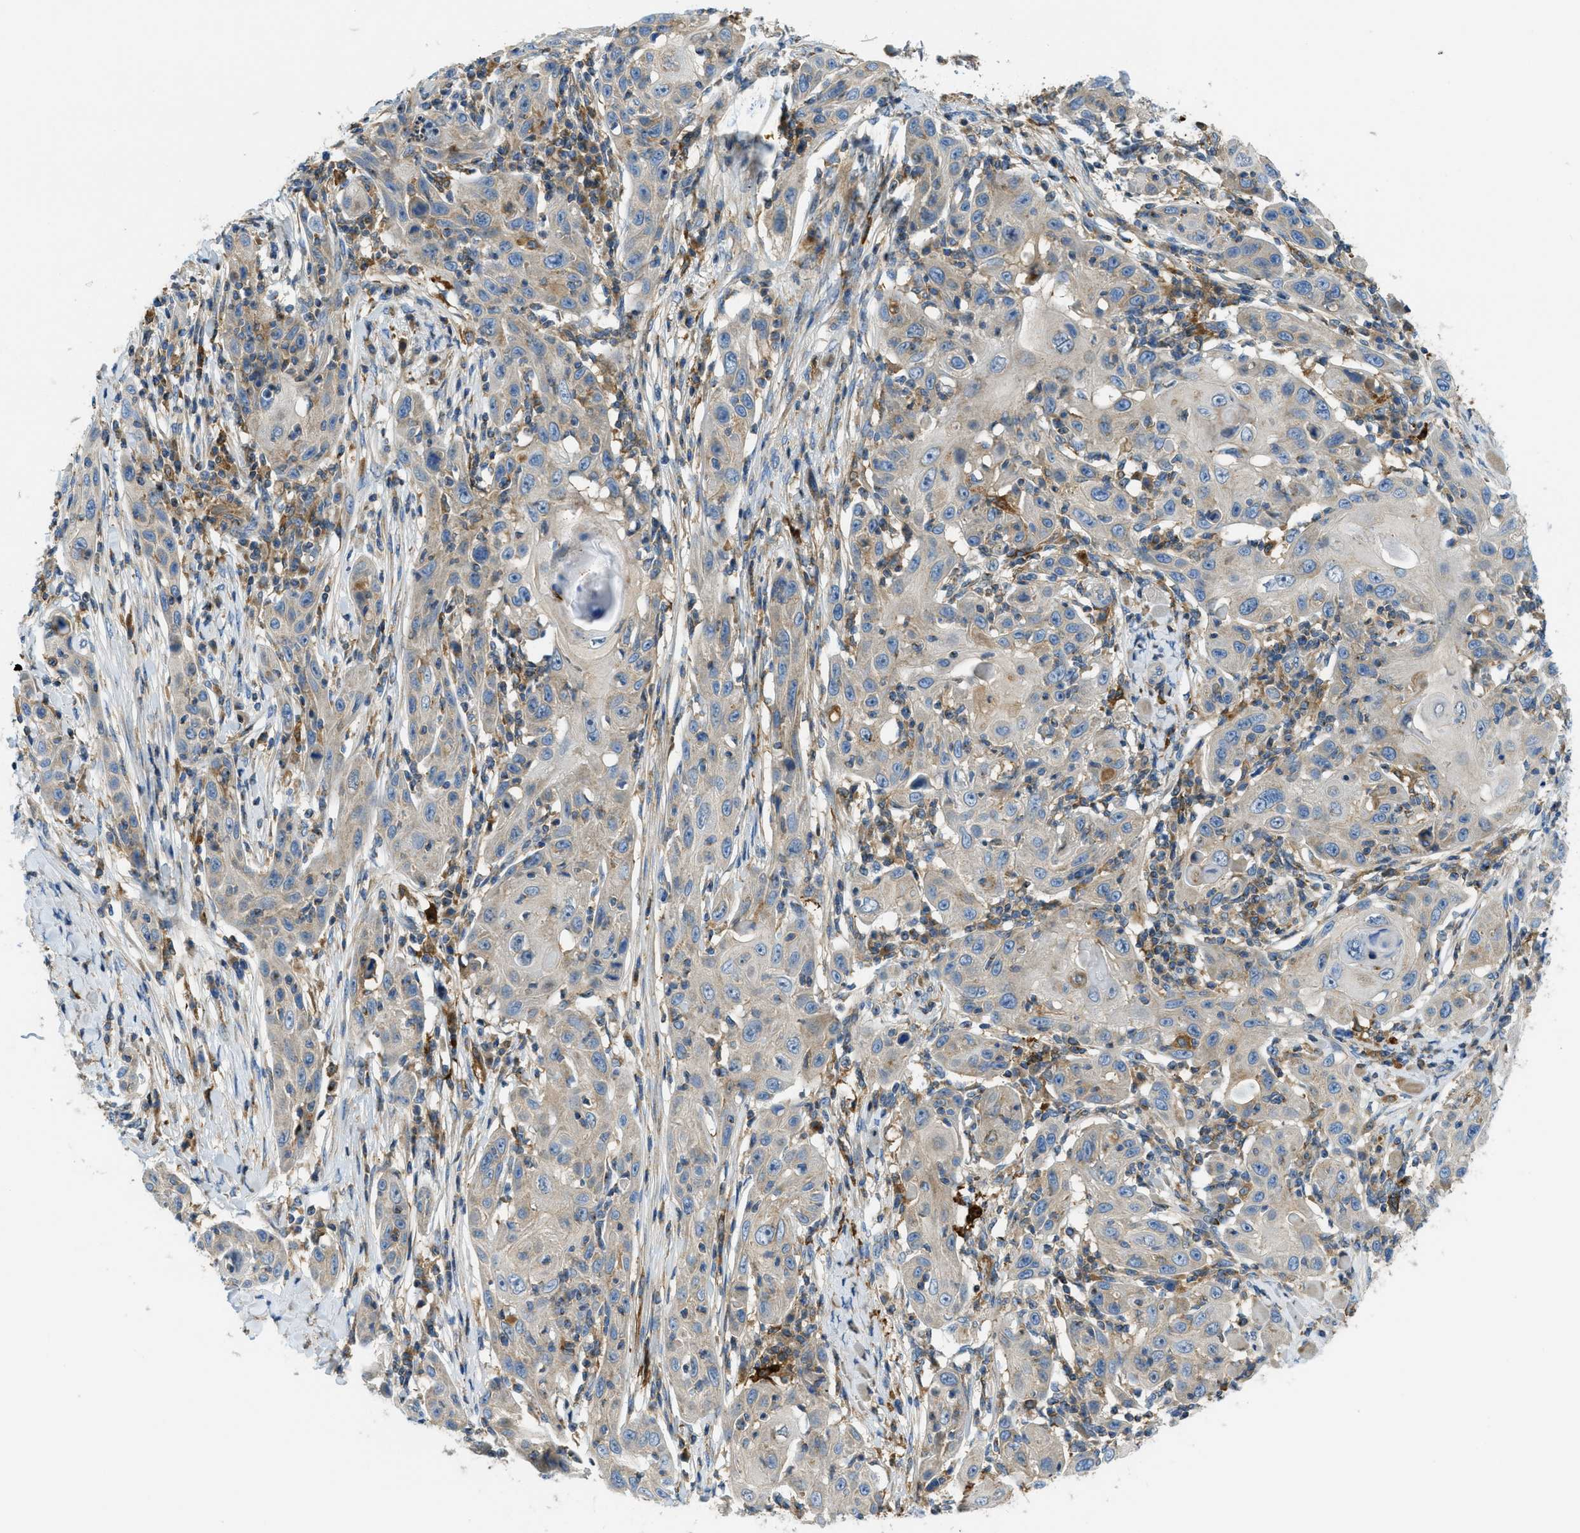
{"staining": {"intensity": "weak", "quantity": "<25%", "location": "cytoplasmic/membranous"}, "tissue": "skin cancer", "cell_type": "Tumor cells", "image_type": "cancer", "snomed": [{"axis": "morphology", "description": "Squamous cell carcinoma, NOS"}, {"axis": "topography", "description": "Skin"}], "caption": "High magnification brightfield microscopy of squamous cell carcinoma (skin) stained with DAB (brown) and counterstained with hematoxylin (blue): tumor cells show no significant staining.", "gene": "RFFL", "patient": {"sex": "female", "age": 88}}